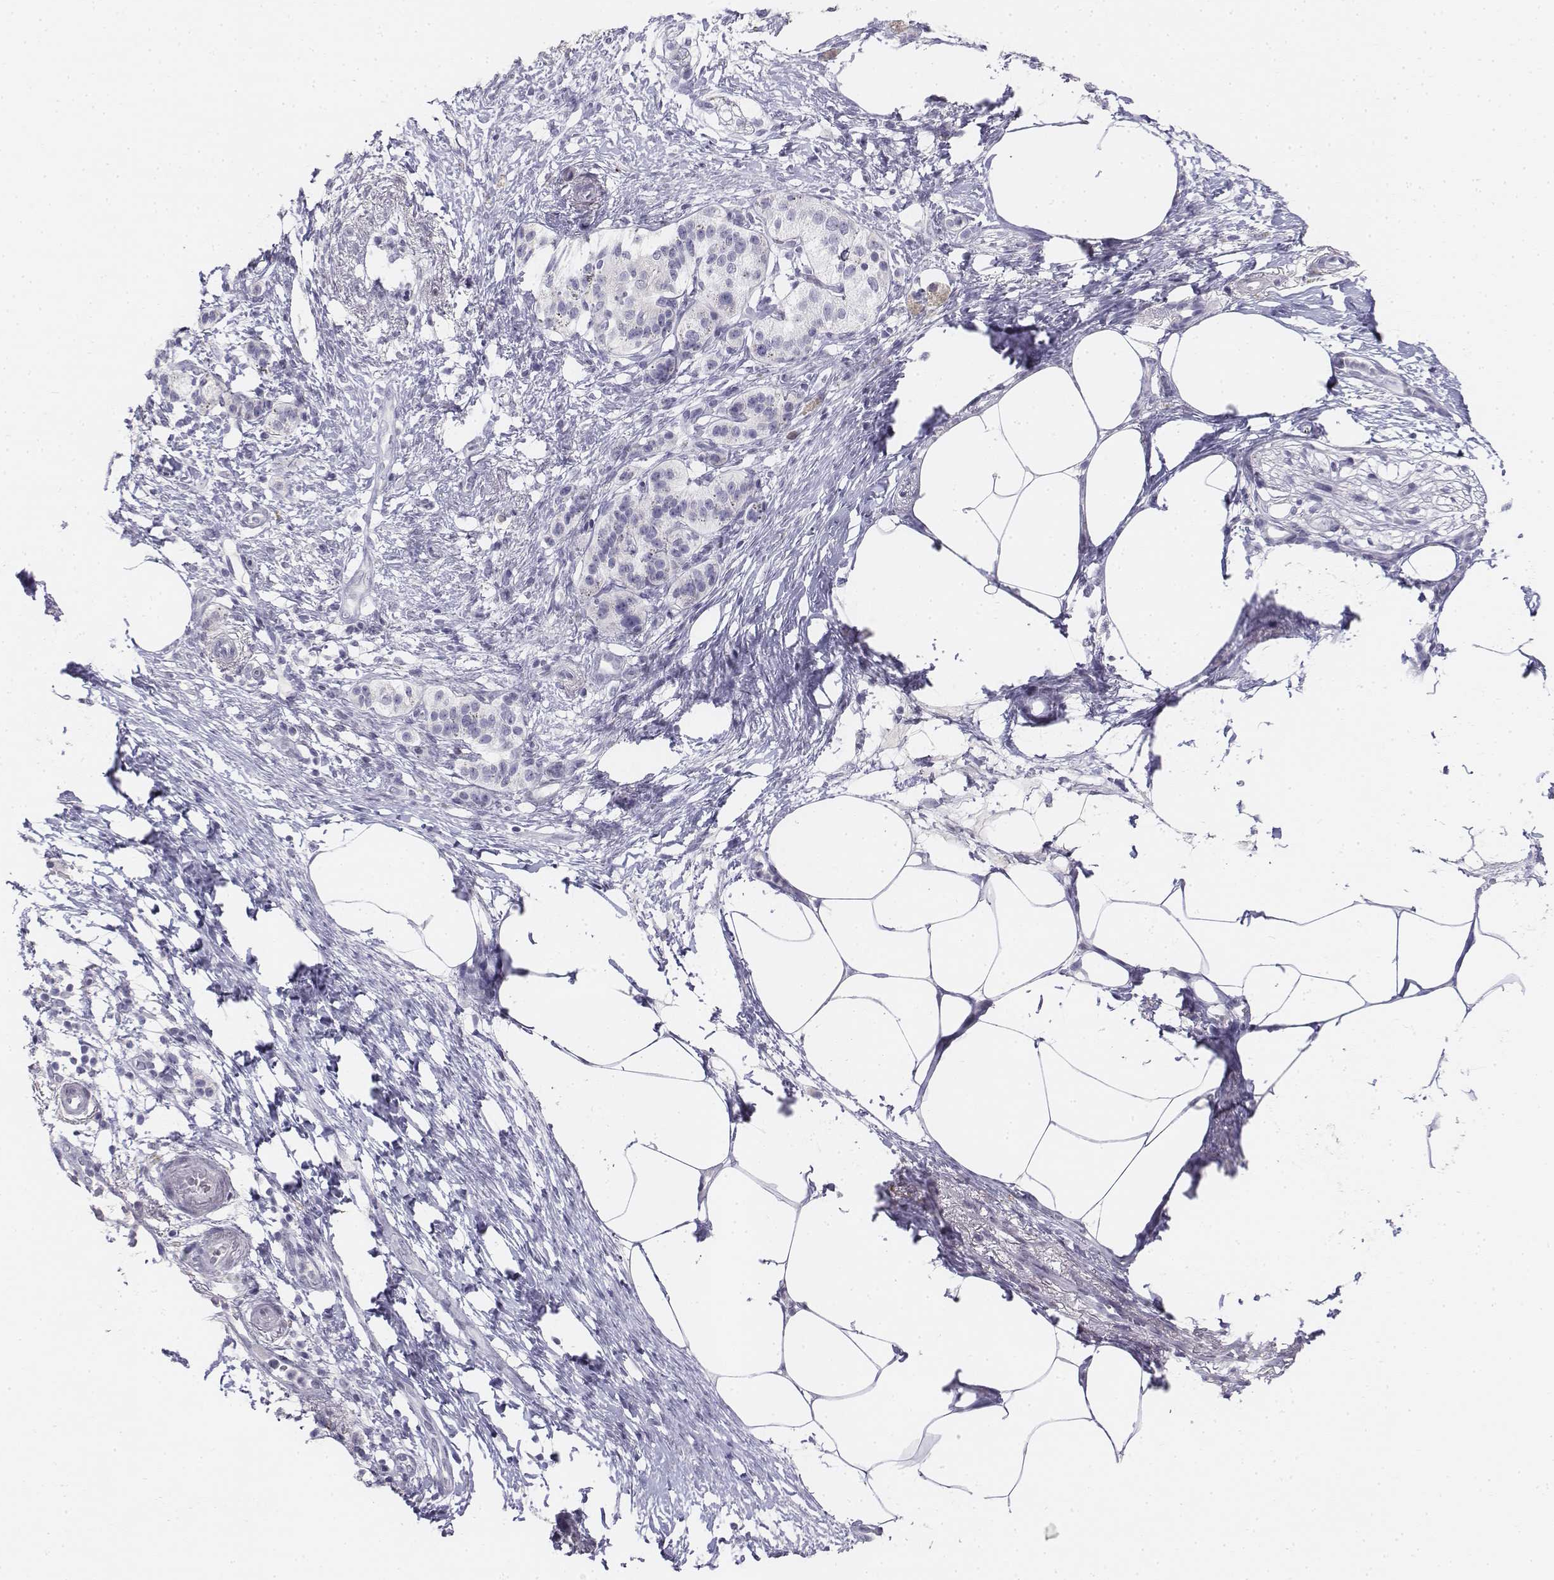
{"staining": {"intensity": "negative", "quantity": "none", "location": "none"}, "tissue": "pancreatic cancer", "cell_type": "Tumor cells", "image_type": "cancer", "snomed": [{"axis": "morphology", "description": "Adenocarcinoma, NOS"}, {"axis": "topography", "description": "Pancreas"}], "caption": "Immunohistochemistry photomicrograph of human pancreatic adenocarcinoma stained for a protein (brown), which reveals no expression in tumor cells.", "gene": "TH", "patient": {"sex": "female", "age": 72}}